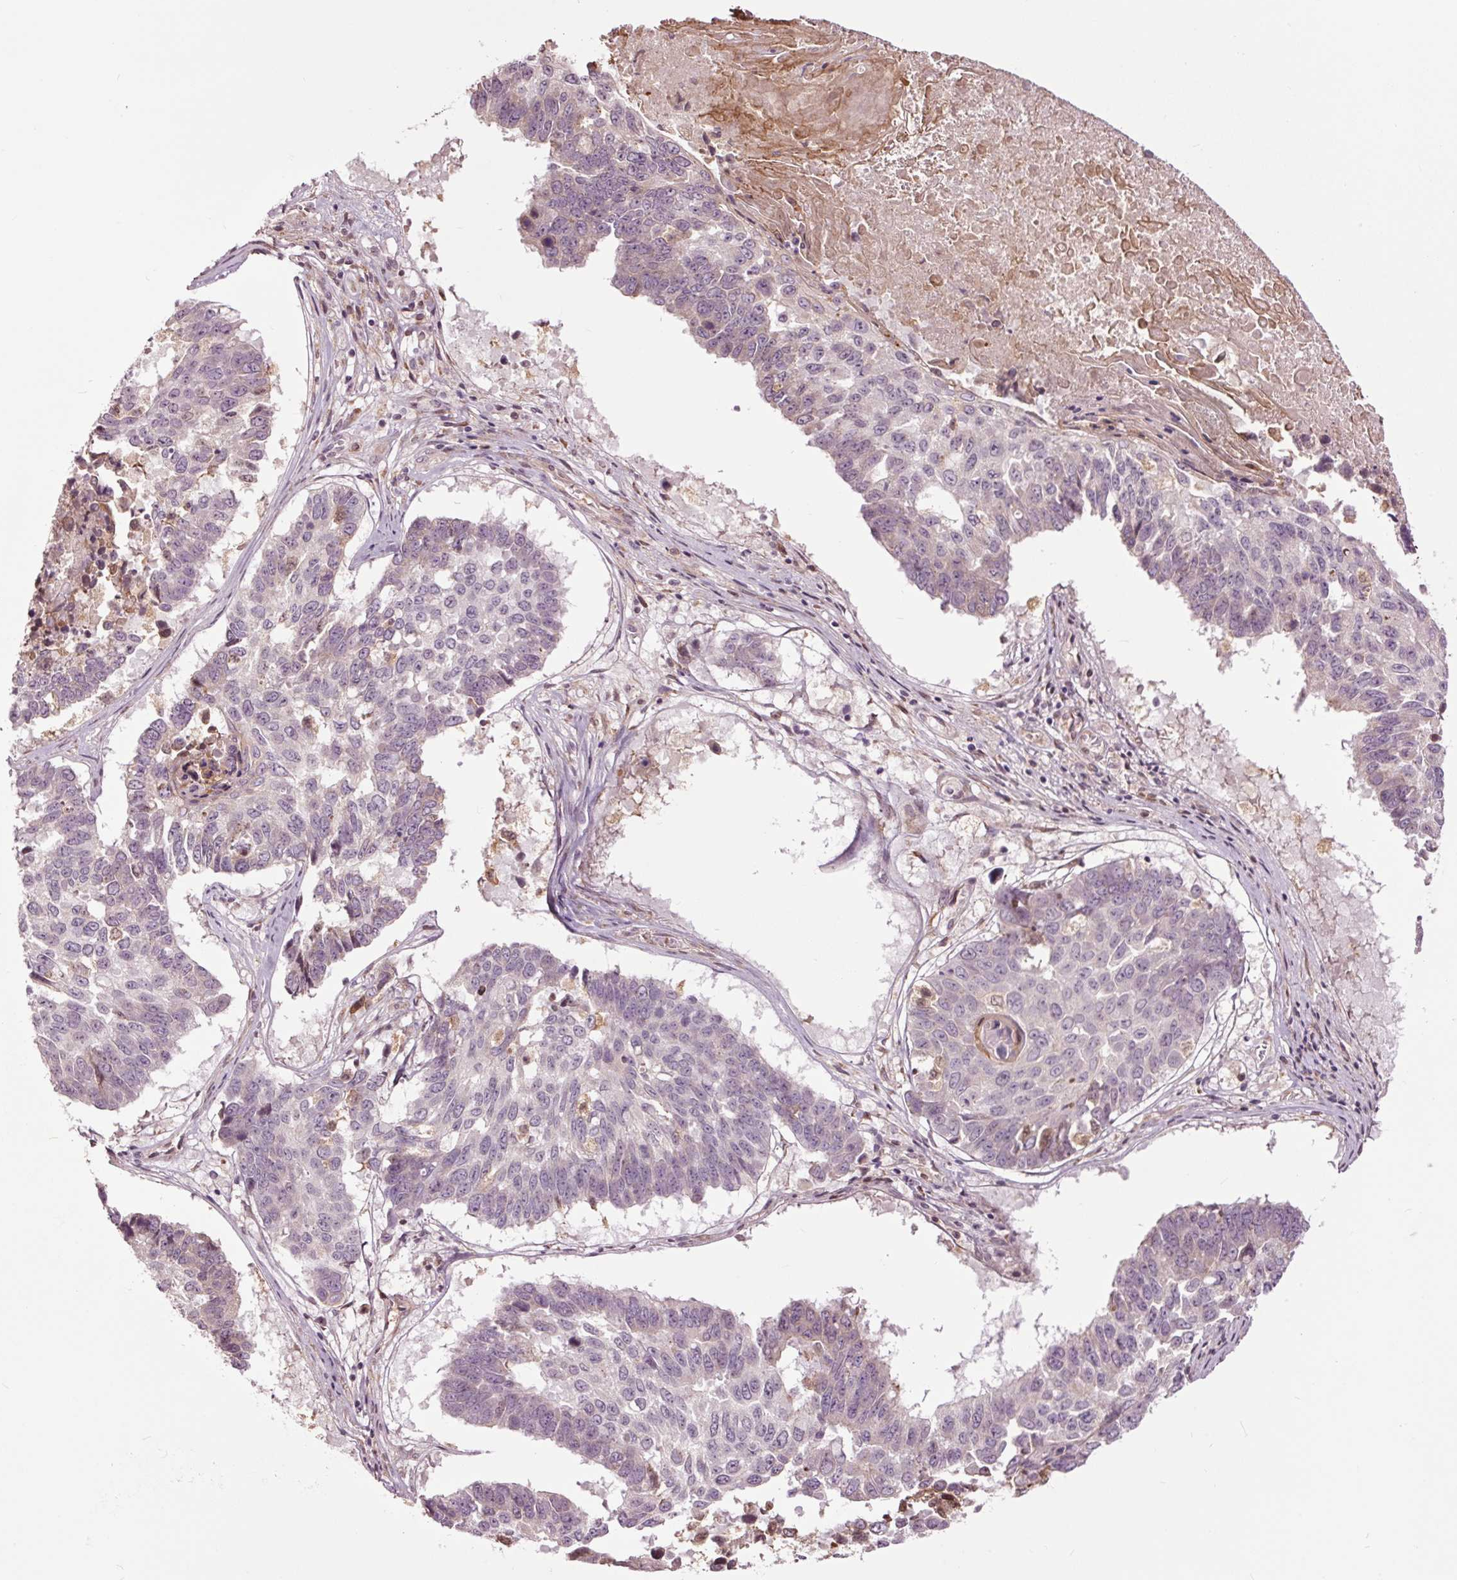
{"staining": {"intensity": "negative", "quantity": "none", "location": "none"}, "tissue": "lung cancer", "cell_type": "Tumor cells", "image_type": "cancer", "snomed": [{"axis": "morphology", "description": "Squamous cell carcinoma, NOS"}, {"axis": "topography", "description": "Lung"}], "caption": "This is an immunohistochemistry micrograph of lung cancer (squamous cell carcinoma). There is no staining in tumor cells.", "gene": "HAUS5", "patient": {"sex": "male", "age": 73}}